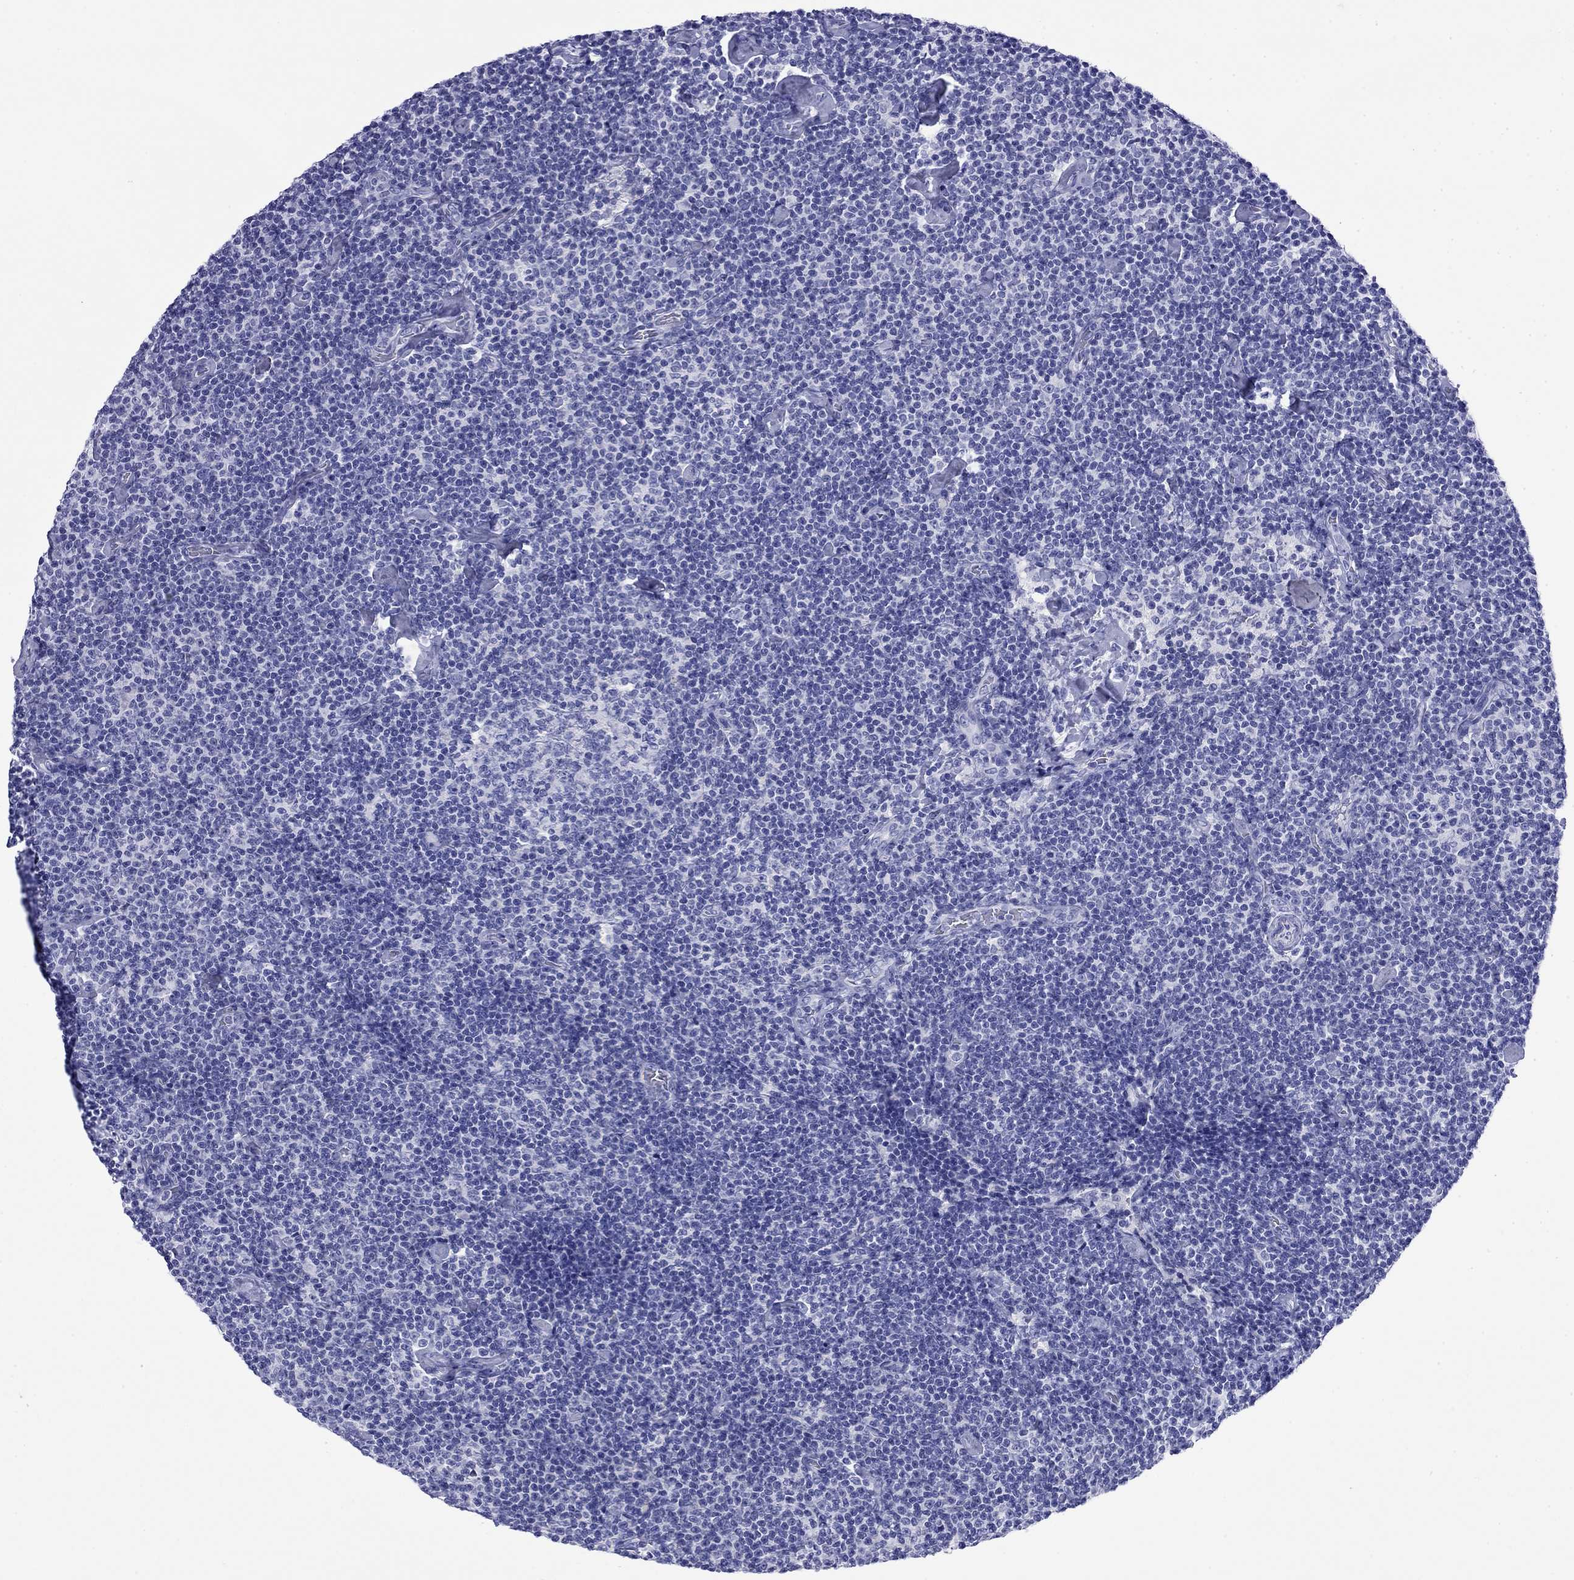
{"staining": {"intensity": "negative", "quantity": "none", "location": "none"}, "tissue": "lymphoma", "cell_type": "Tumor cells", "image_type": "cancer", "snomed": [{"axis": "morphology", "description": "Malignant lymphoma, non-Hodgkin's type, Low grade"}, {"axis": "topography", "description": "Lymph node"}], "caption": "Tumor cells show no significant protein staining in malignant lymphoma, non-Hodgkin's type (low-grade). (DAB IHC with hematoxylin counter stain).", "gene": "FIGLA", "patient": {"sex": "male", "age": 81}}